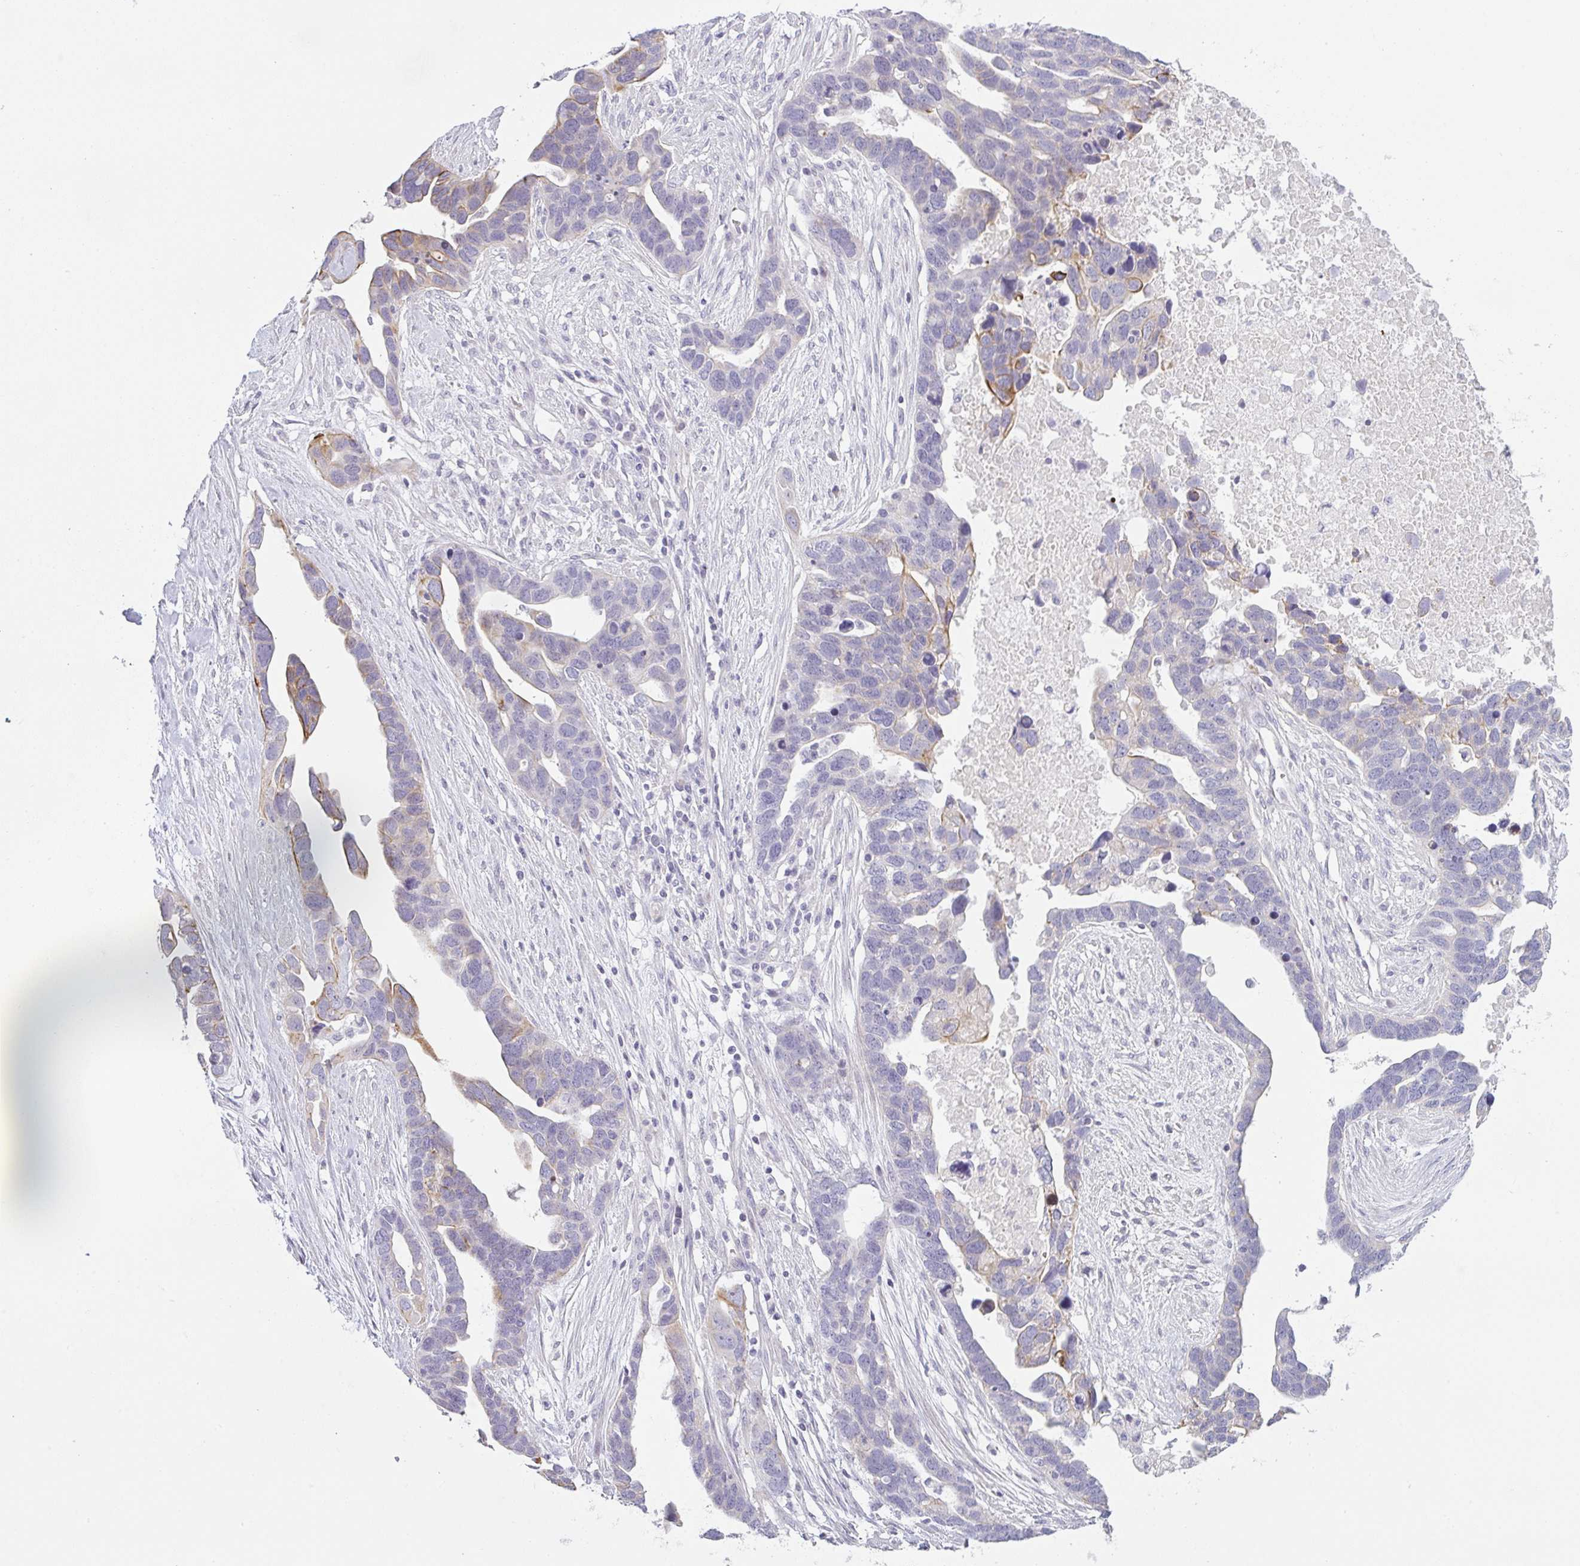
{"staining": {"intensity": "moderate", "quantity": "<25%", "location": "cytoplasmic/membranous"}, "tissue": "ovarian cancer", "cell_type": "Tumor cells", "image_type": "cancer", "snomed": [{"axis": "morphology", "description": "Cystadenocarcinoma, serous, NOS"}, {"axis": "topography", "description": "Ovary"}], "caption": "DAB immunohistochemical staining of human ovarian cancer (serous cystadenocarcinoma) exhibits moderate cytoplasmic/membranous protein staining in approximately <25% of tumor cells. (brown staining indicates protein expression, while blue staining denotes nuclei).", "gene": "SIRPB2", "patient": {"sex": "female", "age": 54}}